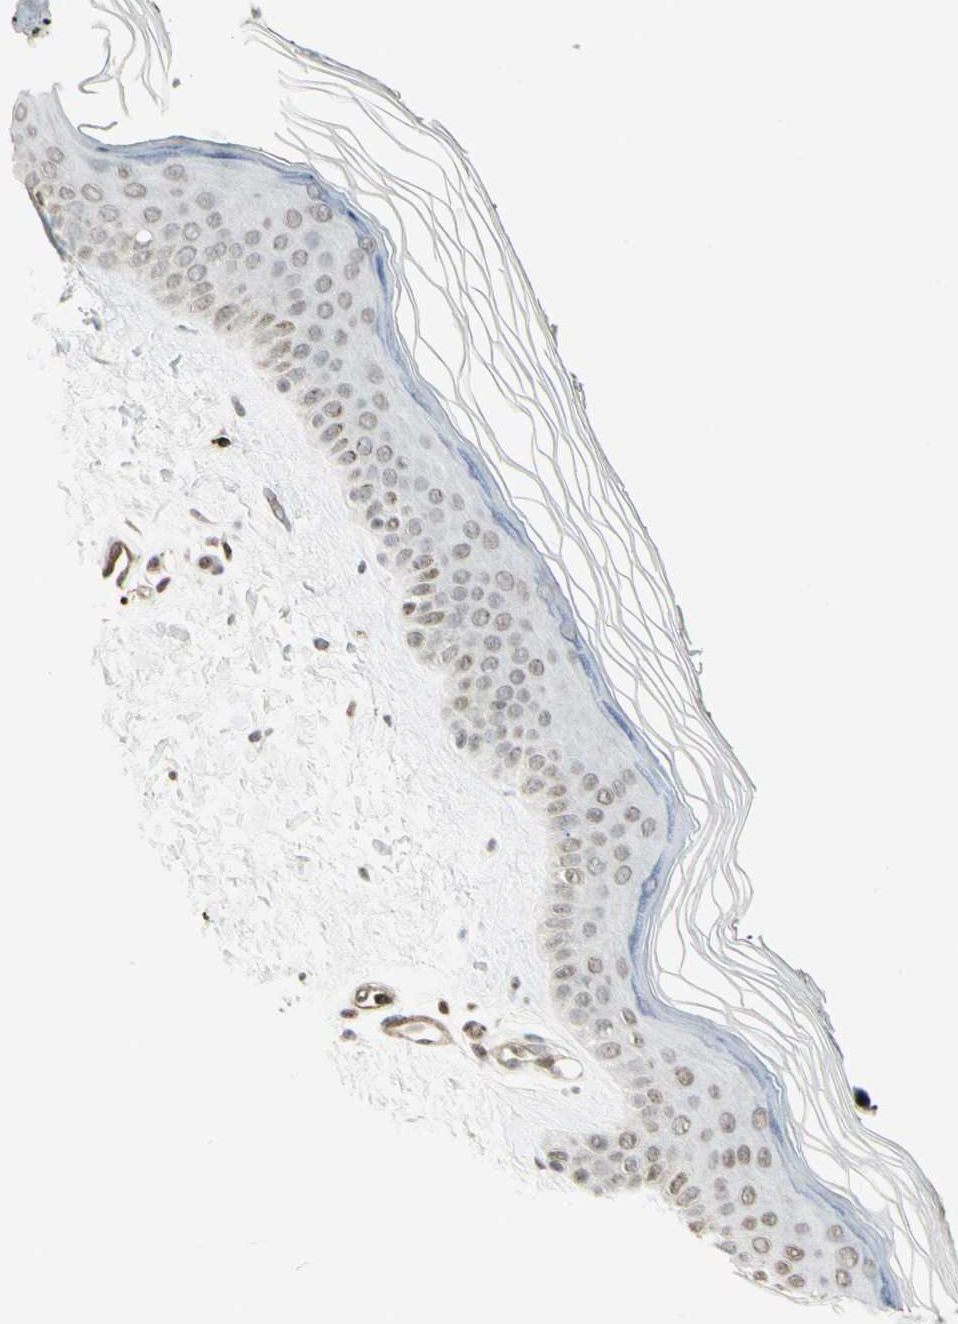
{"staining": {"intensity": "negative", "quantity": "none", "location": "none"}, "tissue": "skin", "cell_type": "Fibroblasts", "image_type": "normal", "snomed": [{"axis": "morphology", "description": "Normal tissue, NOS"}, {"axis": "topography", "description": "Skin"}], "caption": "IHC photomicrograph of benign skin: human skin stained with DAB displays no significant protein positivity in fibroblasts.", "gene": "DTX3L", "patient": {"sex": "female", "age": 19}}